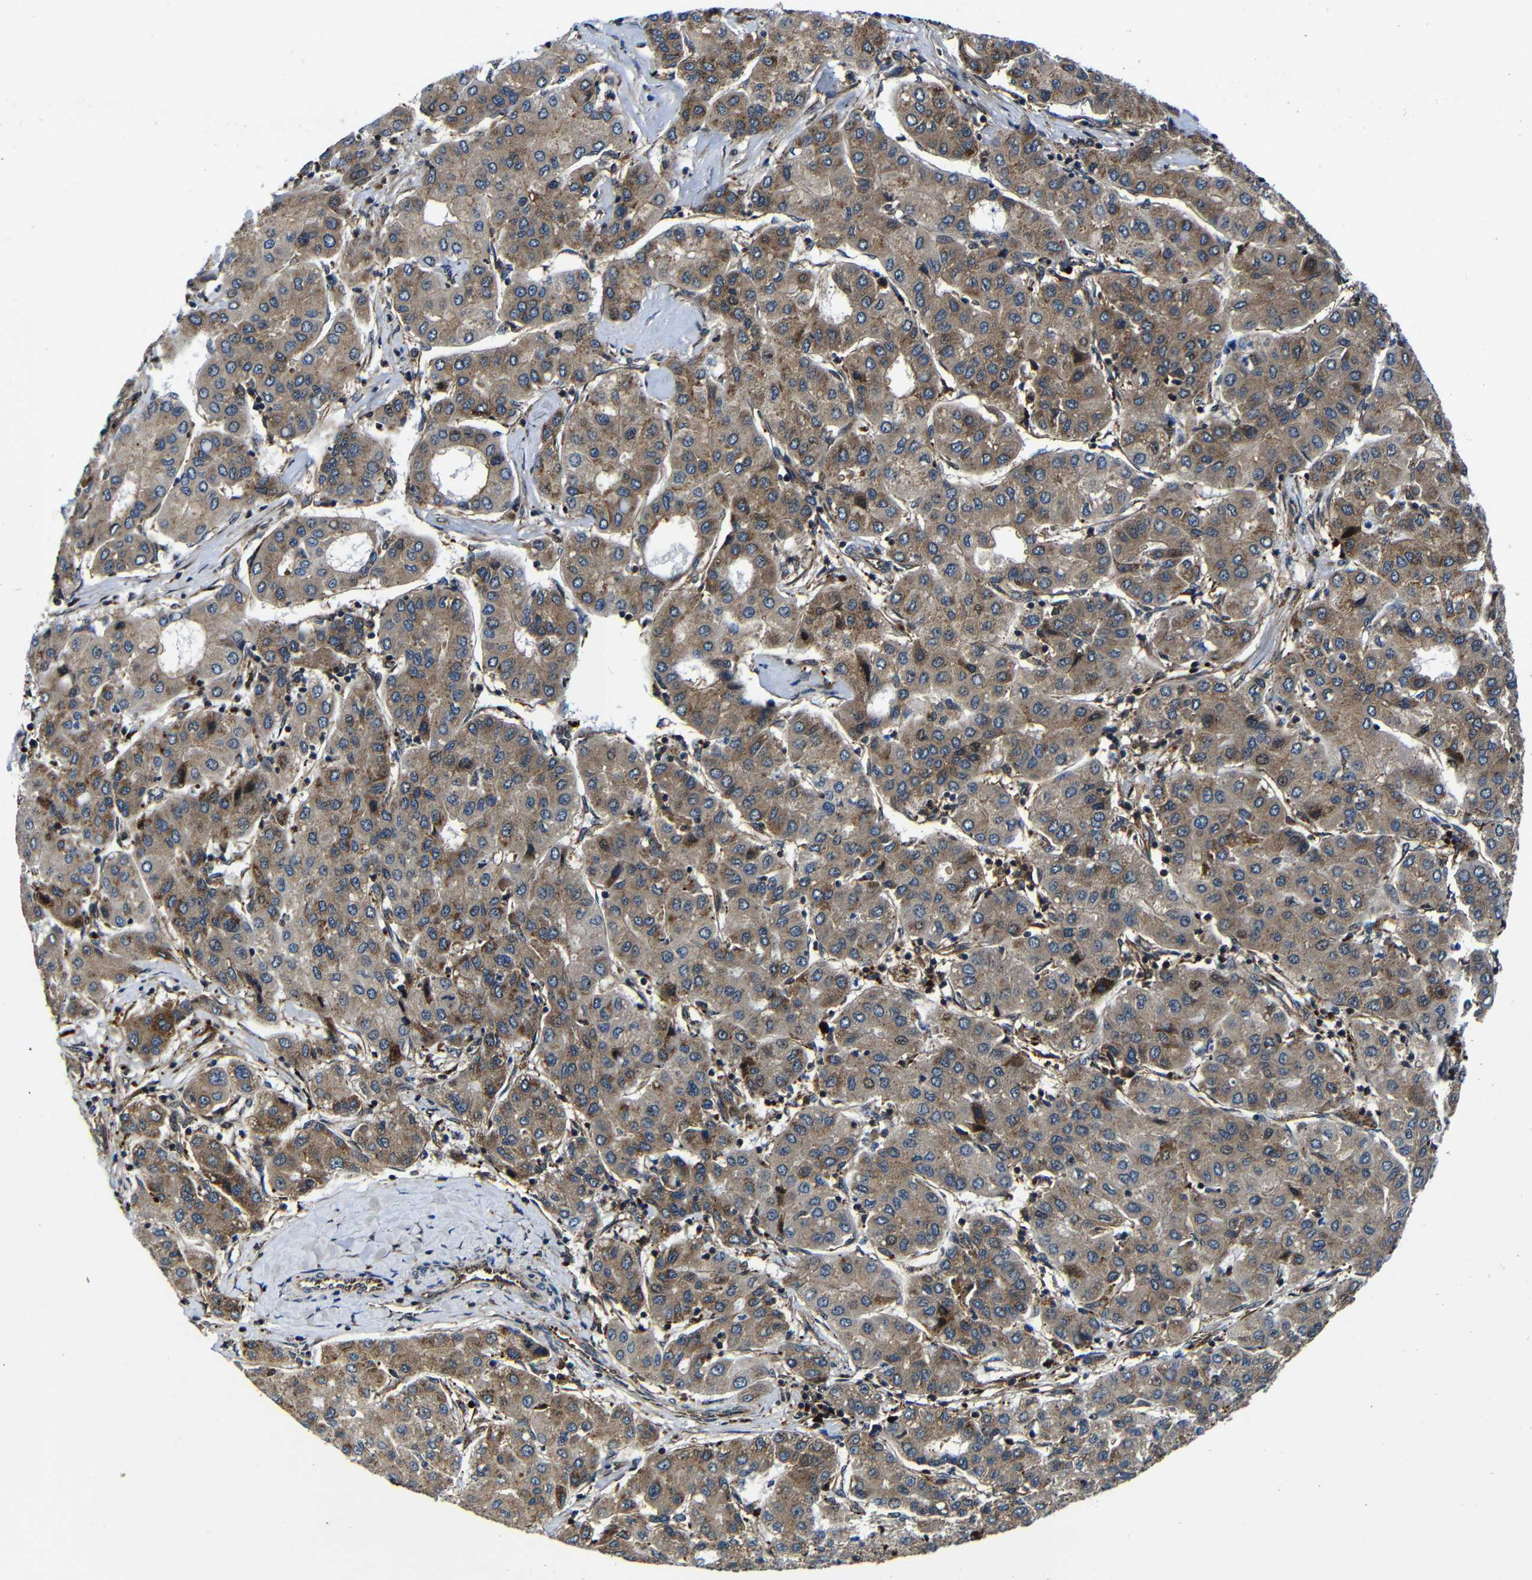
{"staining": {"intensity": "moderate", "quantity": ">75%", "location": "cytoplasmic/membranous"}, "tissue": "liver cancer", "cell_type": "Tumor cells", "image_type": "cancer", "snomed": [{"axis": "morphology", "description": "Carcinoma, Hepatocellular, NOS"}, {"axis": "topography", "description": "Liver"}], "caption": "The micrograph reveals staining of hepatocellular carcinoma (liver), revealing moderate cytoplasmic/membranous protein expression (brown color) within tumor cells.", "gene": "ABCE1", "patient": {"sex": "male", "age": 65}}